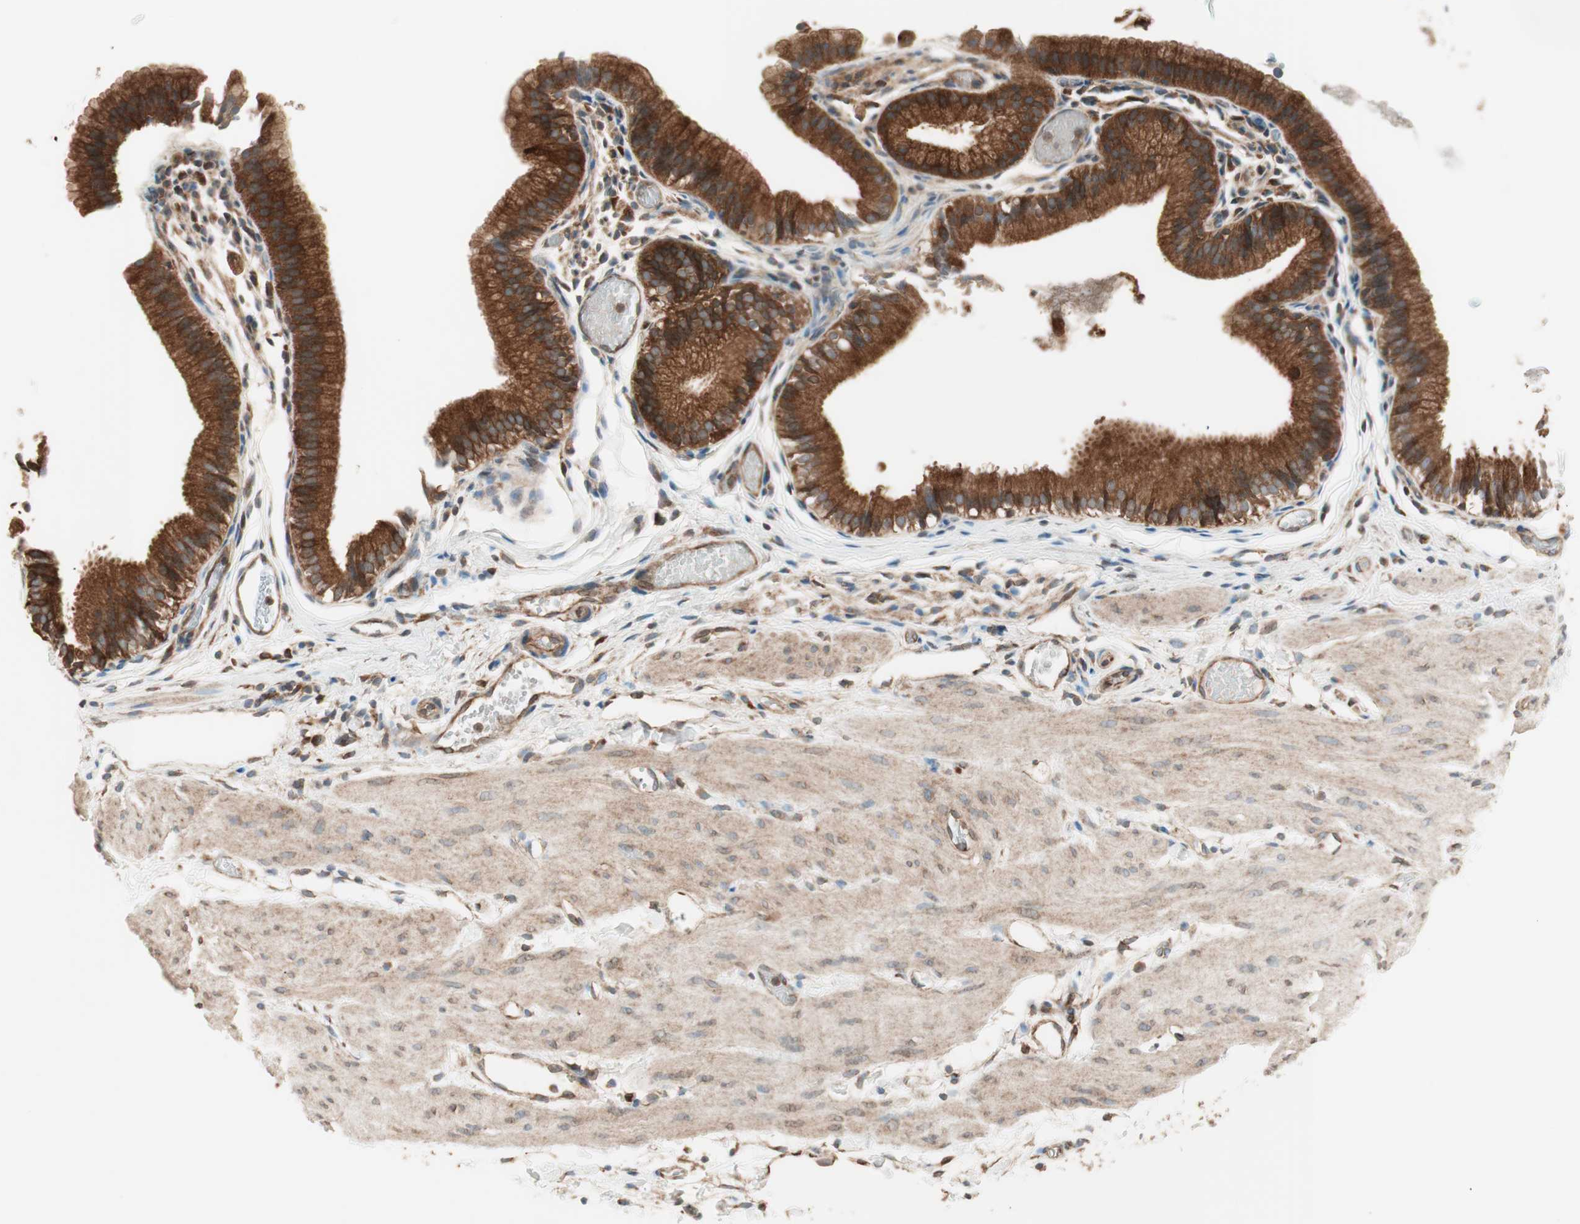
{"staining": {"intensity": "strong", "quantity": ">75%", "location": "cytoplasmic/membranous"}, "tissue": "gallbladder", "cell_type": "Glandular cells", "image_type": "normal", "snomed": [{"axis": "morphology", "description": "Normal tissue, NOS"}, {"axis": "topography", "description": "Gallbladder"}], "caption": "There is high levels of strong cytoplasmic/membranous staining in glandular cells of unremarkable gallbladder, as demonstrated by immunohistochemical staining (brown color).", "gene": "RAB5A", "patient": {"sex": "female", "age": 26}}